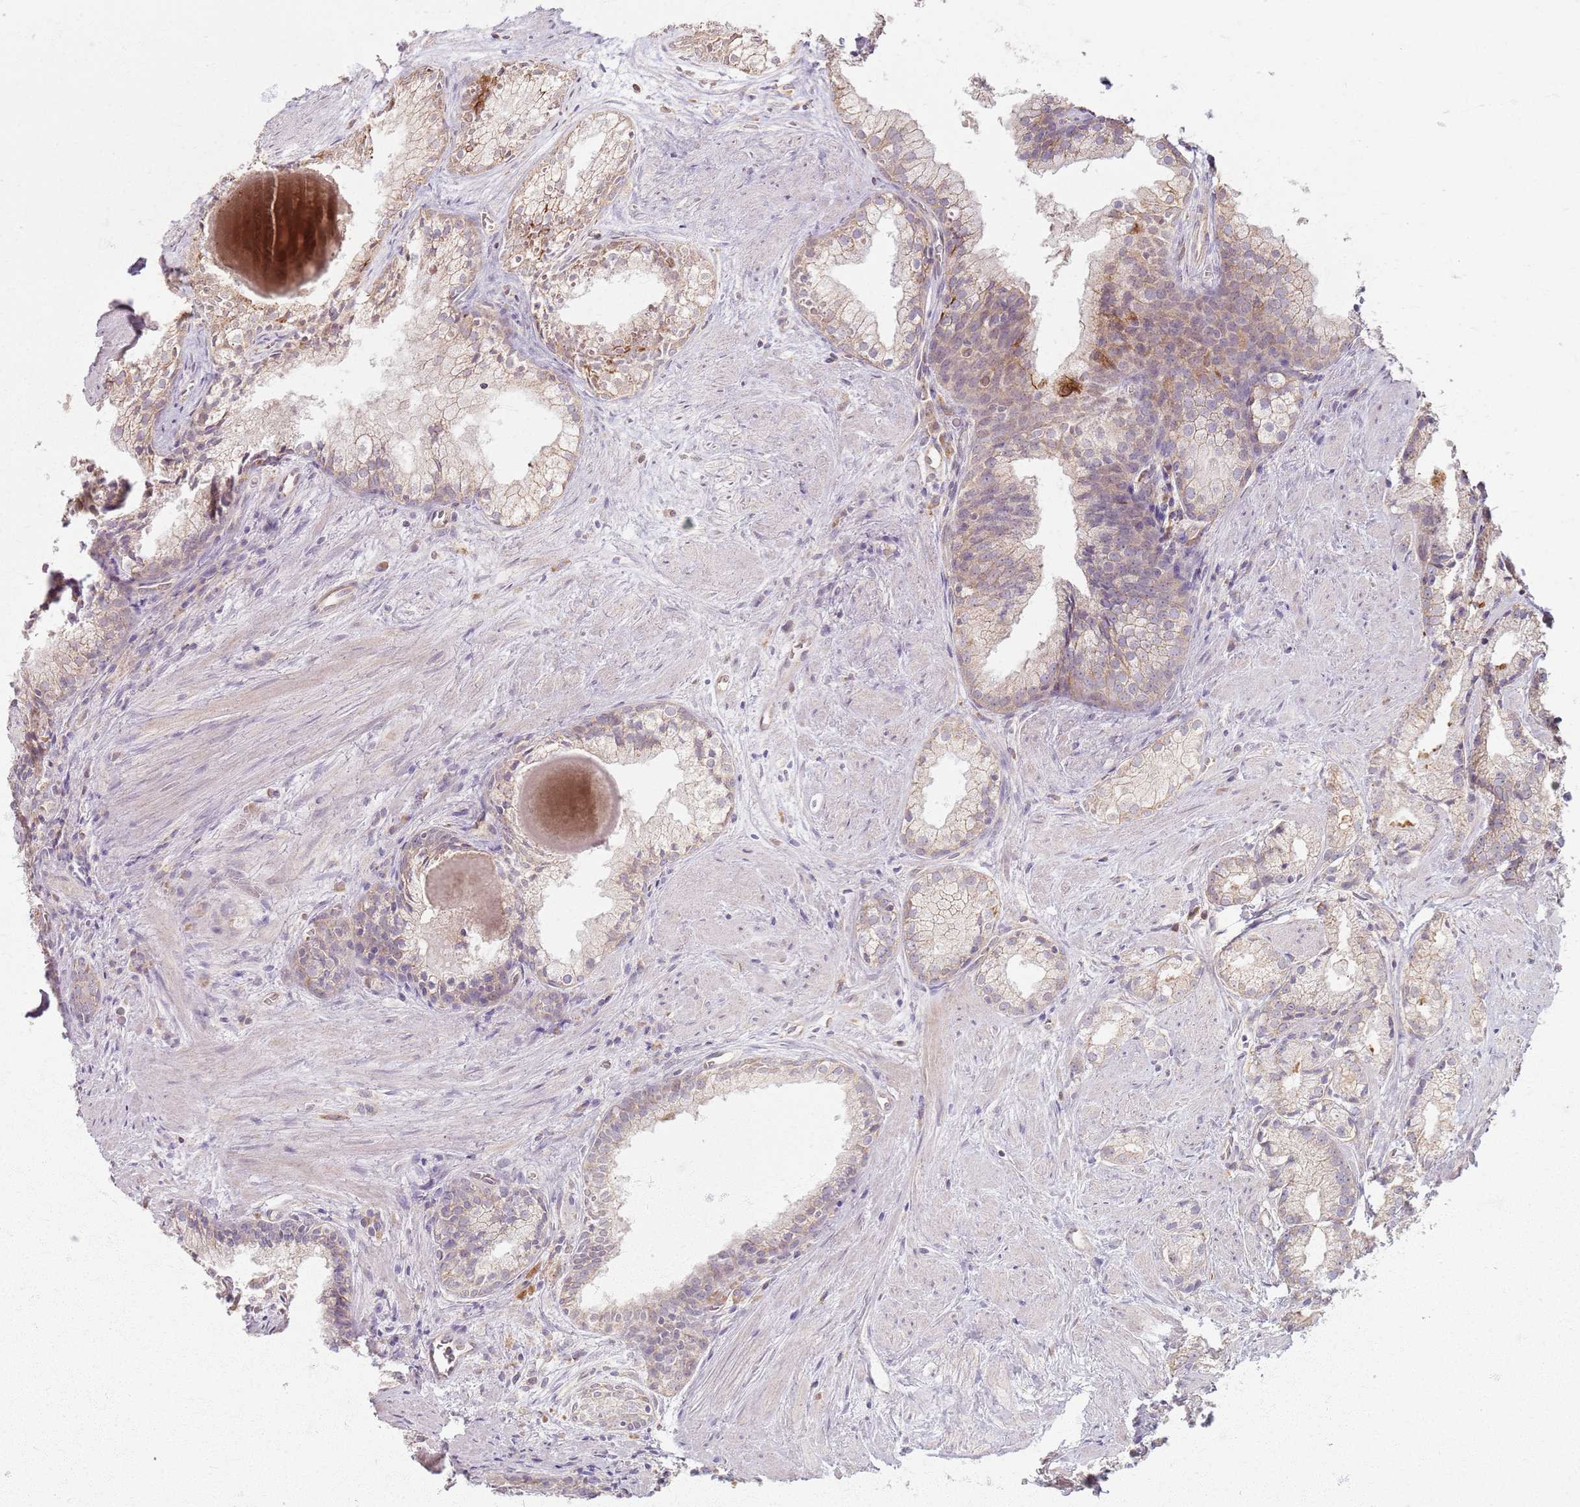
{"staining": {"intensity": "weak", "quantity": "25%-75%", "location": "cytoplasmic/membranous"}, "tissue": "prostate cancer", "cell_type": "Tumor cells", "image_type": "cancer", "snomed": [{"axis": "morphology", "description": "Adenocarcinoma, Low grade"}, {"axis": "topography", "description": "Prostate"}], "caption": "A brown stain highlights weak cytoplasmic/membranous staining of a protein in low-grade adenocarcinoma (prostate) tumor cells.", "gene": "KCNA5", "patient": {"sex": "male", "age": 57}}